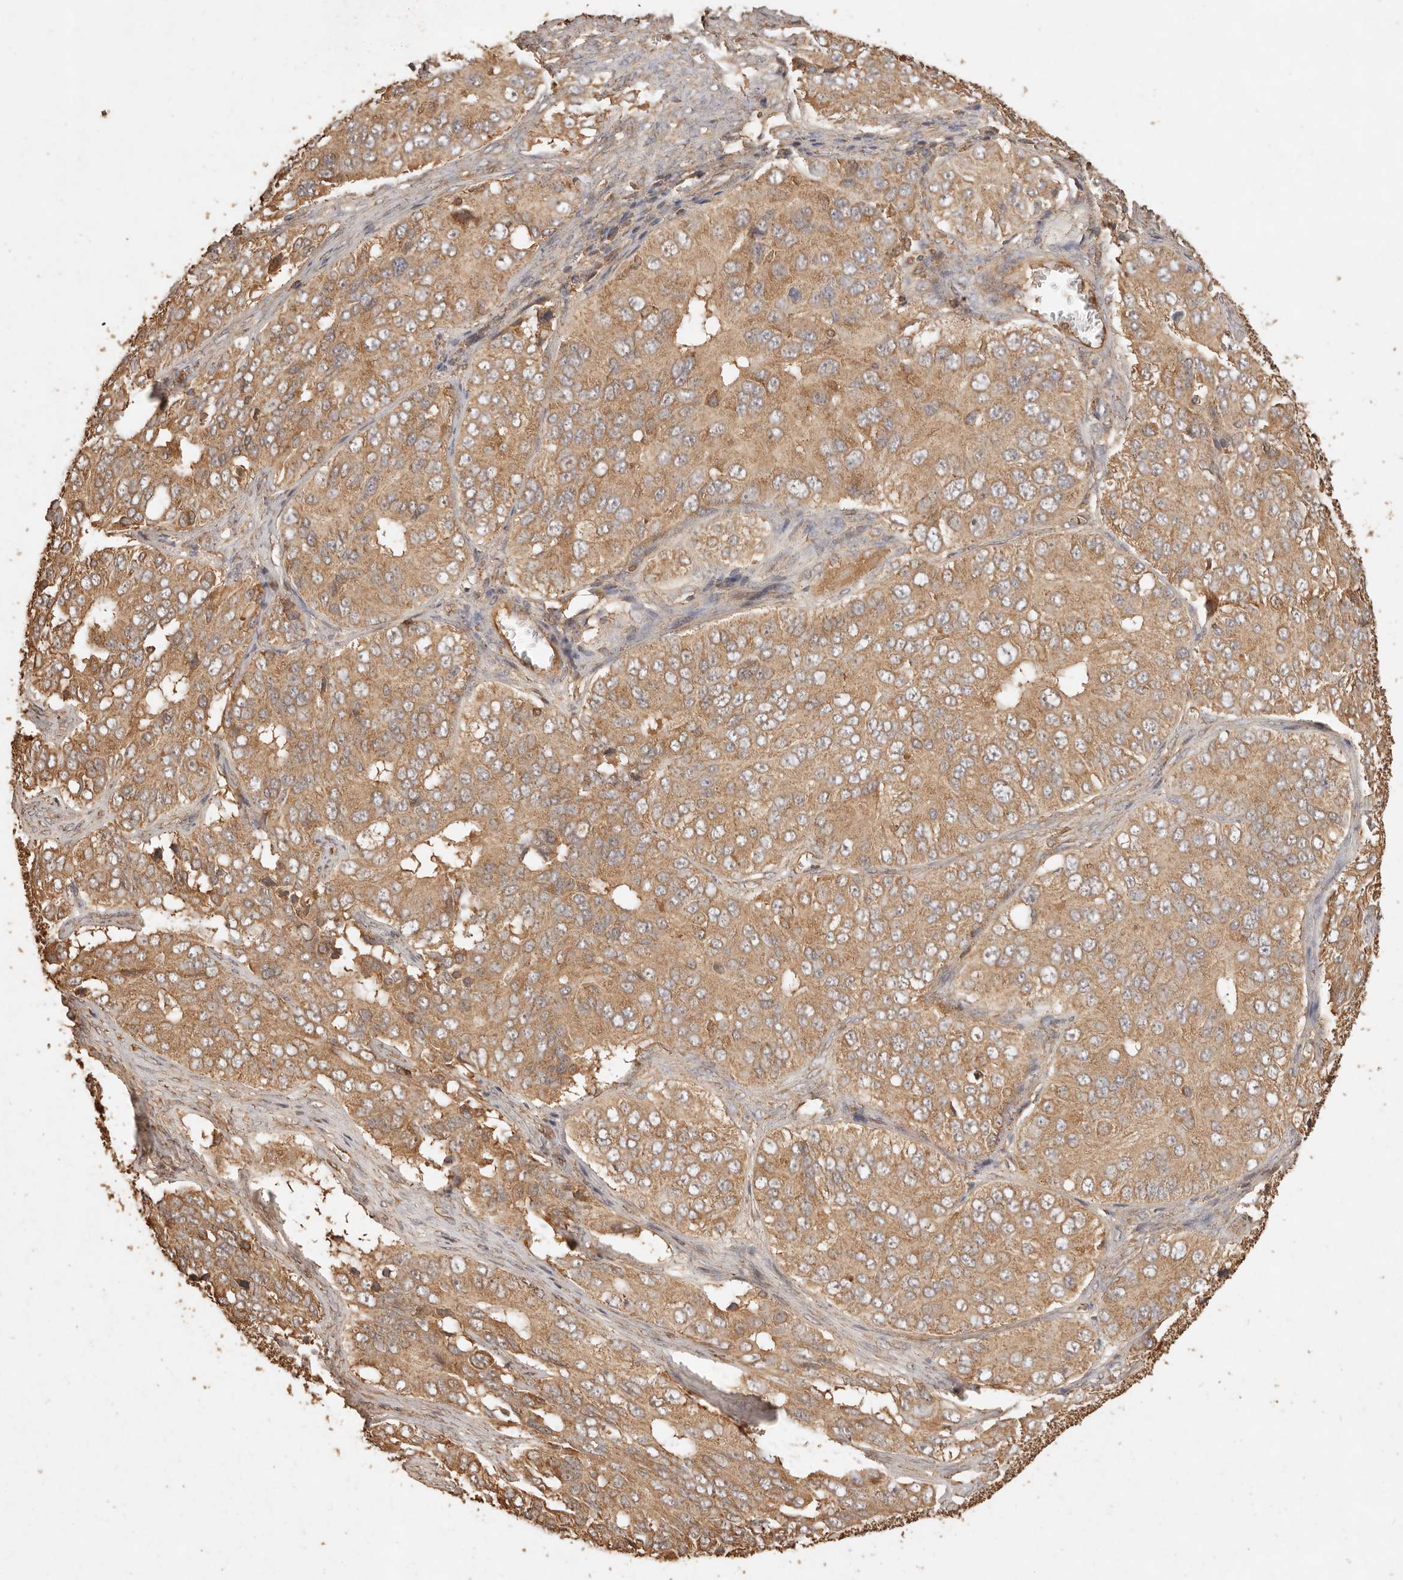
{"staining": {"intensity": "moderate", "quantity": ">75%", "location": "cytoplasmic/membranous"}, "tissue": "ovarian cancer", "cell_type": "Tumor cells", "image_type": "cancer", "snomed": [{"axis": "morphology", "description": "Carcinoma, endometroid"}, {"axis": "topography", "description": "Ovary"}], "caption": "The immunohistochemical stain labels moderate cytoplasmic/membranous positivity in tumor cells of ovarian endometroid carcinoma tissue.", "gene": "FAM180B", "patient": {"sex": "female", "age": 51}}